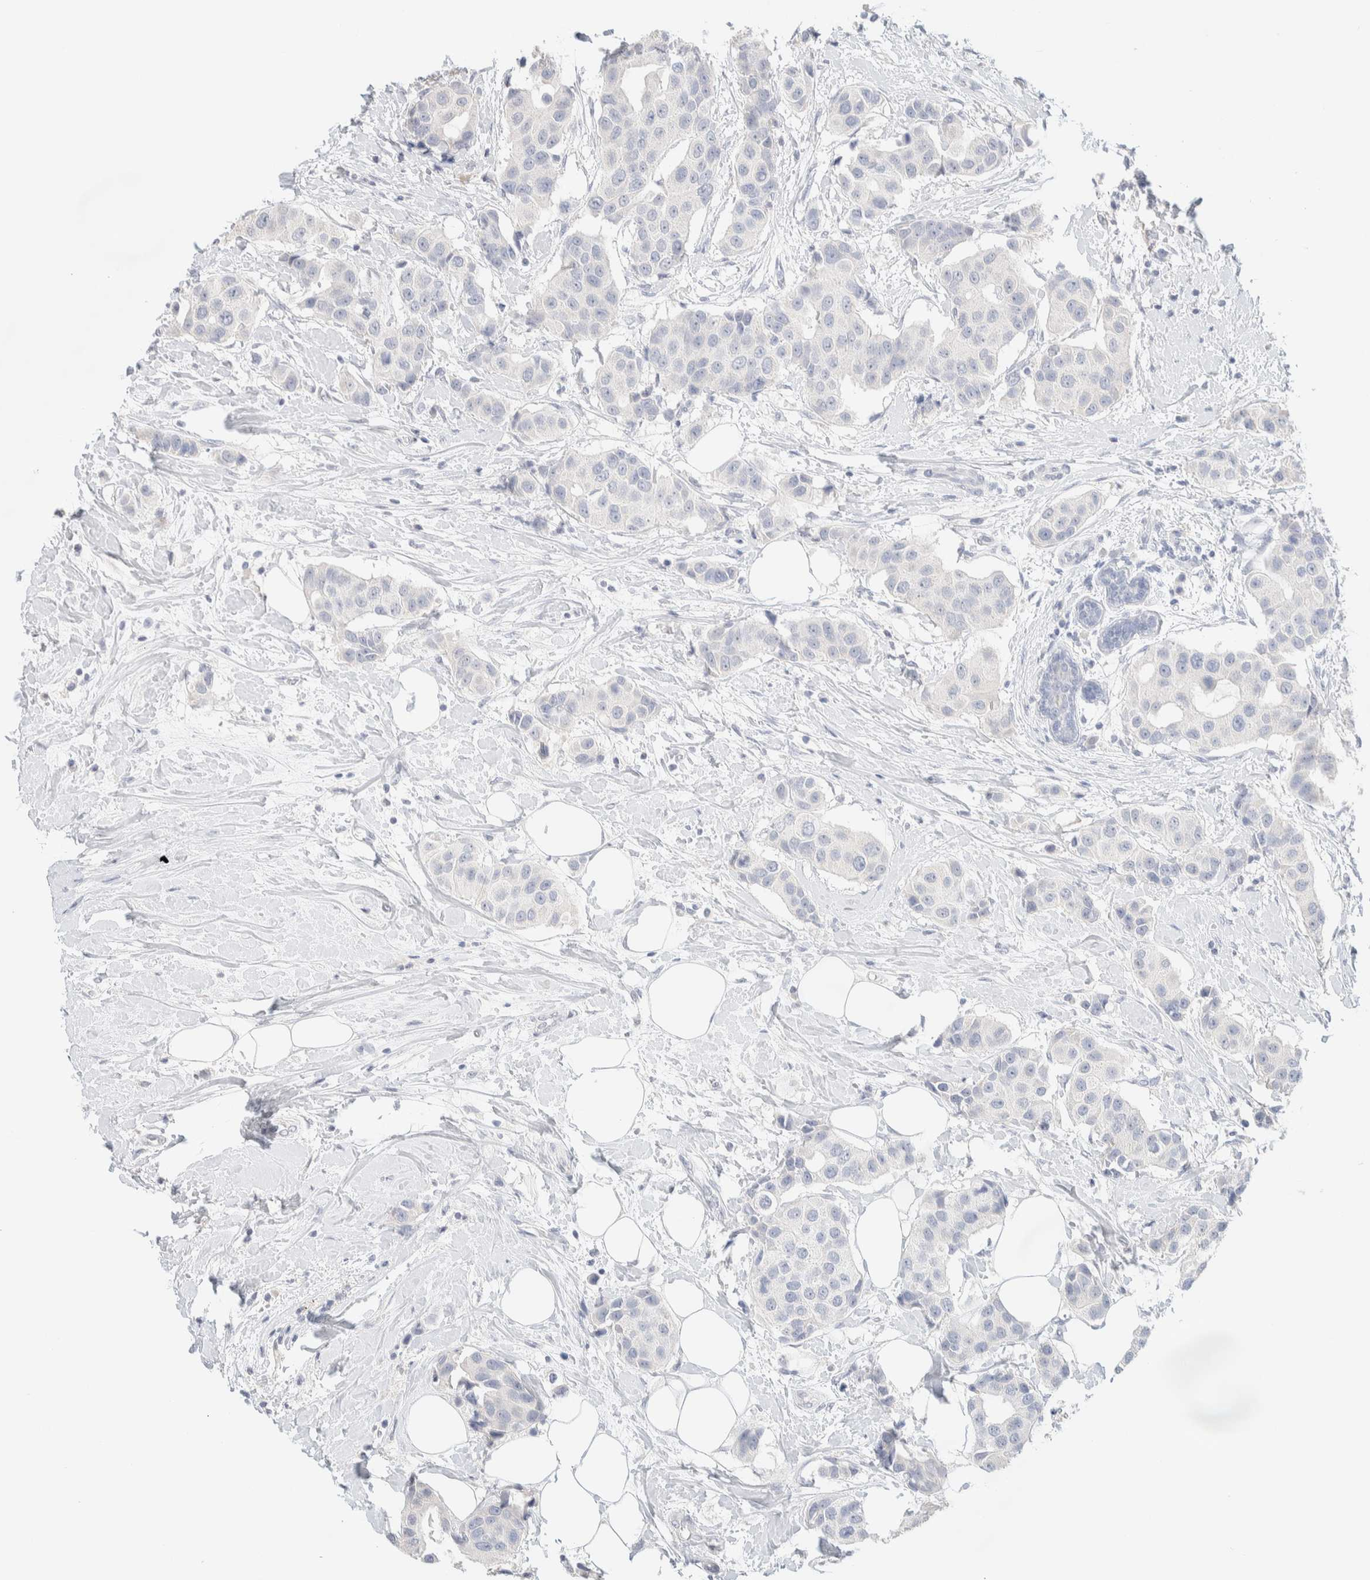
{"staining": {"intensity": "negative", "quantity": "none", "location": "none"}, "tissue": "breast cancer", "cell_type": "Tumor cells", "image_type": "cancer", "snomed": [{"axis": "morphology", "description": "Normal tissue, NOS"}, {"axis": "morphology", "description": "Duct carcinoma"}, {"axis": "topography", "description": "Breast"}], "caption": "DAB immunohistochemical staining of breast cancer shows no significant positivity in tumor cells. The staining is performed using DAB brown chromogen with nuclei counter-stained in using hematoxylin.", "gene": "RIDA", "patient": {"sex": "female", "age": 39}}